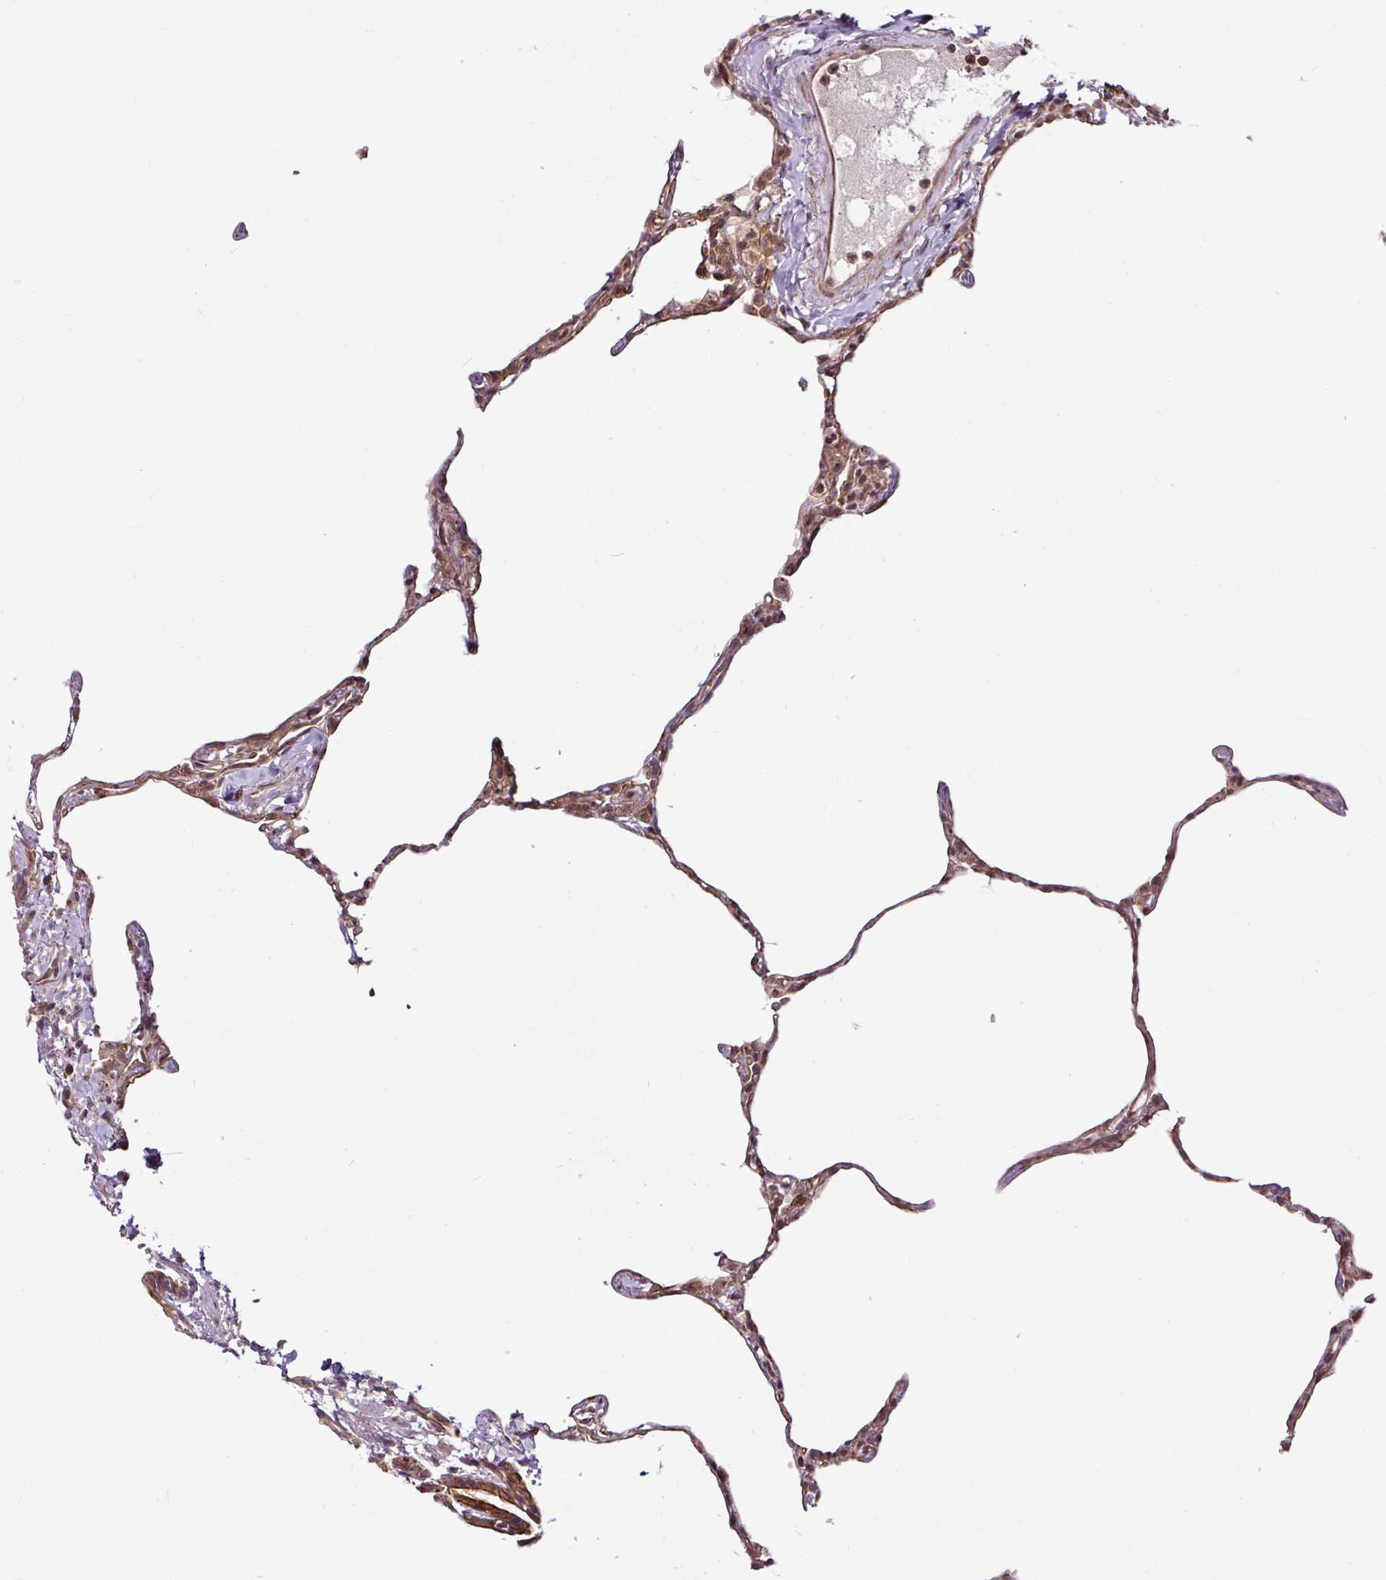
{"staining": {"intensity": "moderate", "quantity": "25%-75%", "location": "cytoplasmic/membranous"}, "tissue": "lung", "cell_type": "Alveolar cells", "image_type": "normal", "snomed": [{"axis": "morphology", "description": "Normal tissue, NOS"}, {"axis": "topography", "description": "Lung"}], "caption": "Lung stained for a protein demonstrates moderate cytoplasmic/membranous positivity in alveolar cells. (DAB = brown stain, brightfield microscopy at high magnification).", "gene": "DCAF13", "patient": {"sex": "female", "age": 57}}